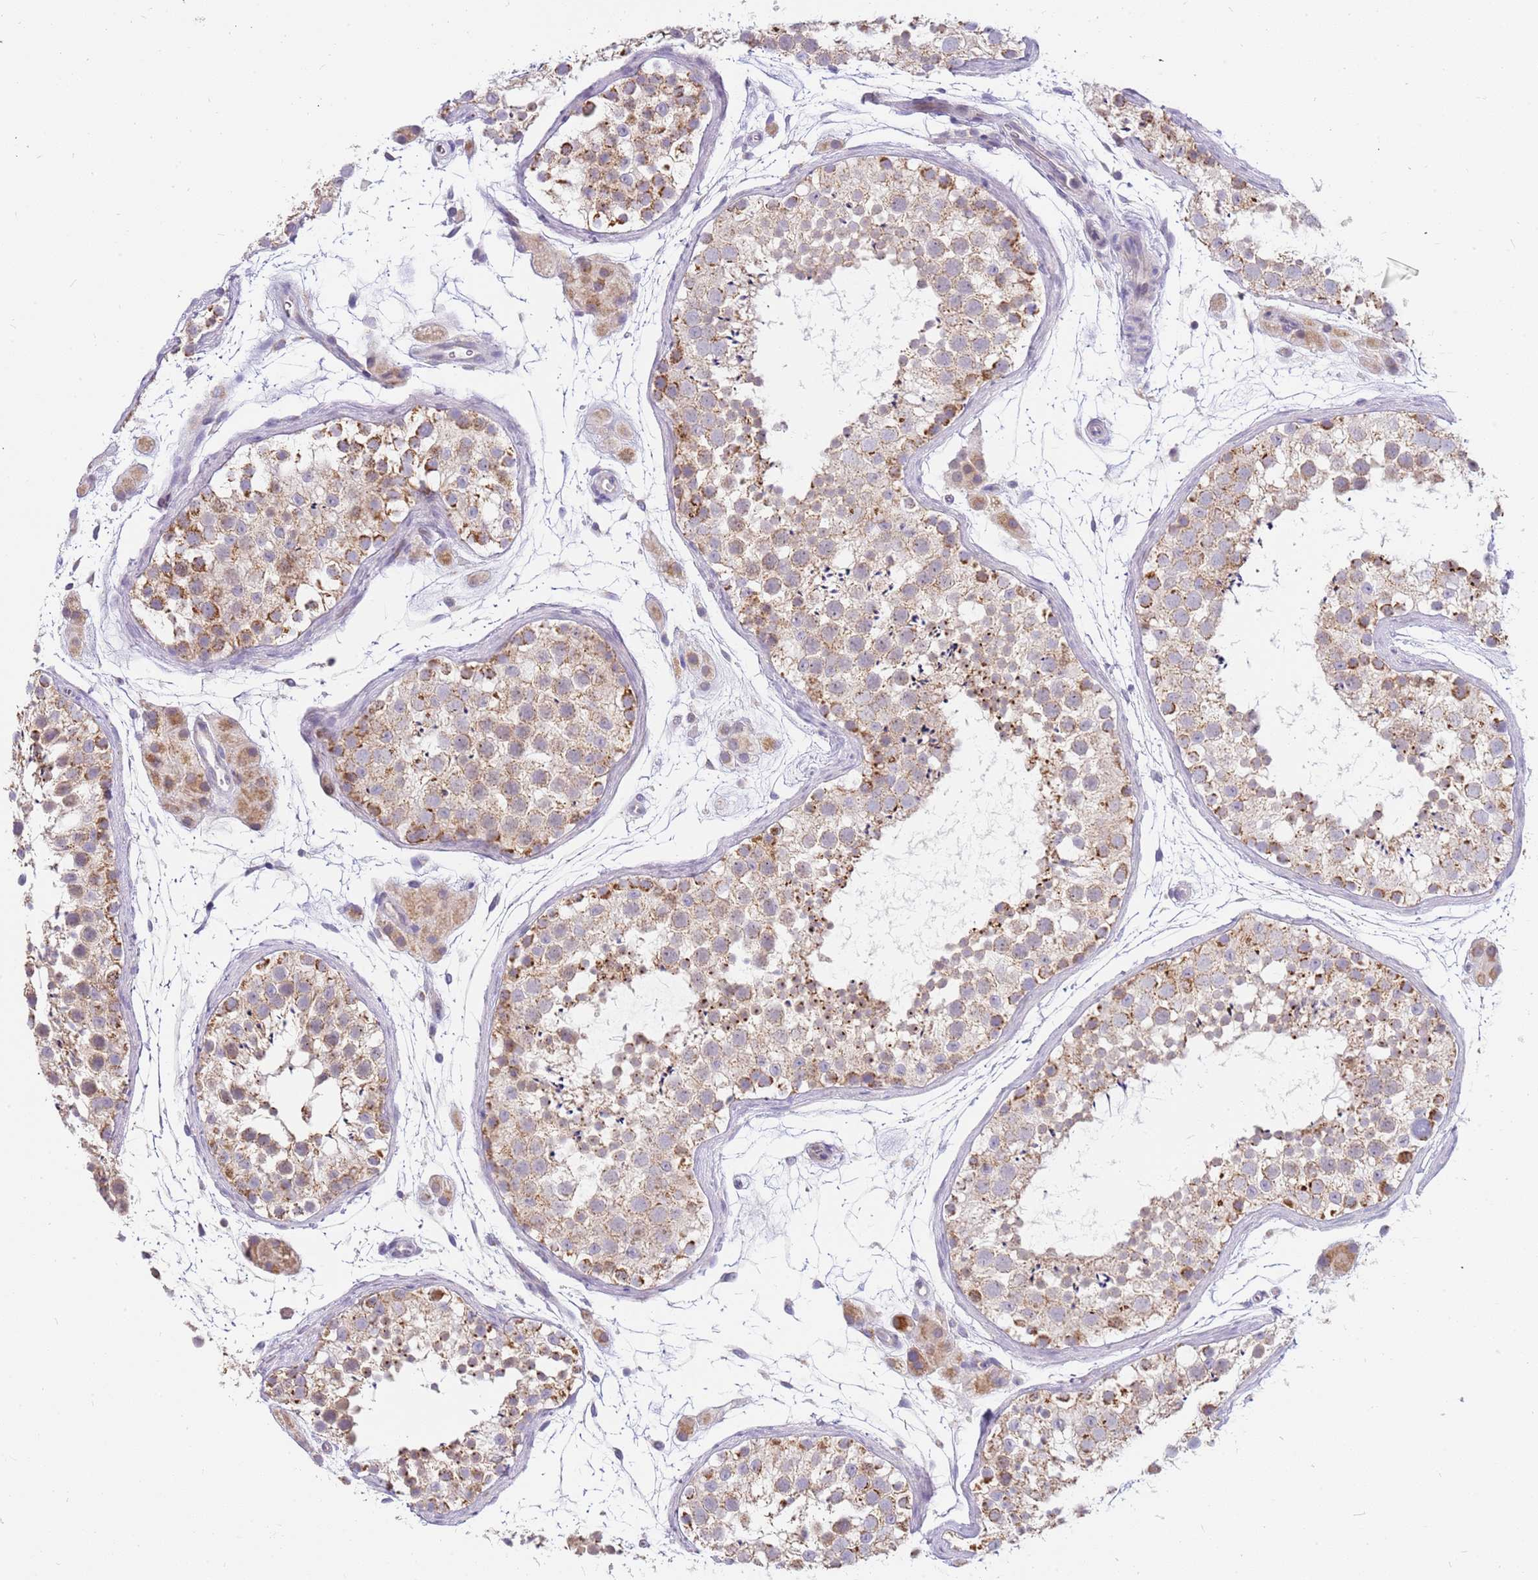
{"staining": {"intensity": "moderate", "quantity": ">75%", "location": "cytoplasmic/membranous"}, "tissue": "testis", "cell_type": "Cells in seminiferous ducts", "image_type": "normal", "snomed": [{"axis": "morphology", "description": "Normal tissue, NOS"}, {"axis": "topography", "description": "Testis"}], "caption": "IHC of benign testis reveals medium levels of moderate cytoplasmic/membranous expression in about >75% of cells in seminiferous ducts.", "gene": "DNAJA3", "patient": {"sex": "male", "age": 41}}